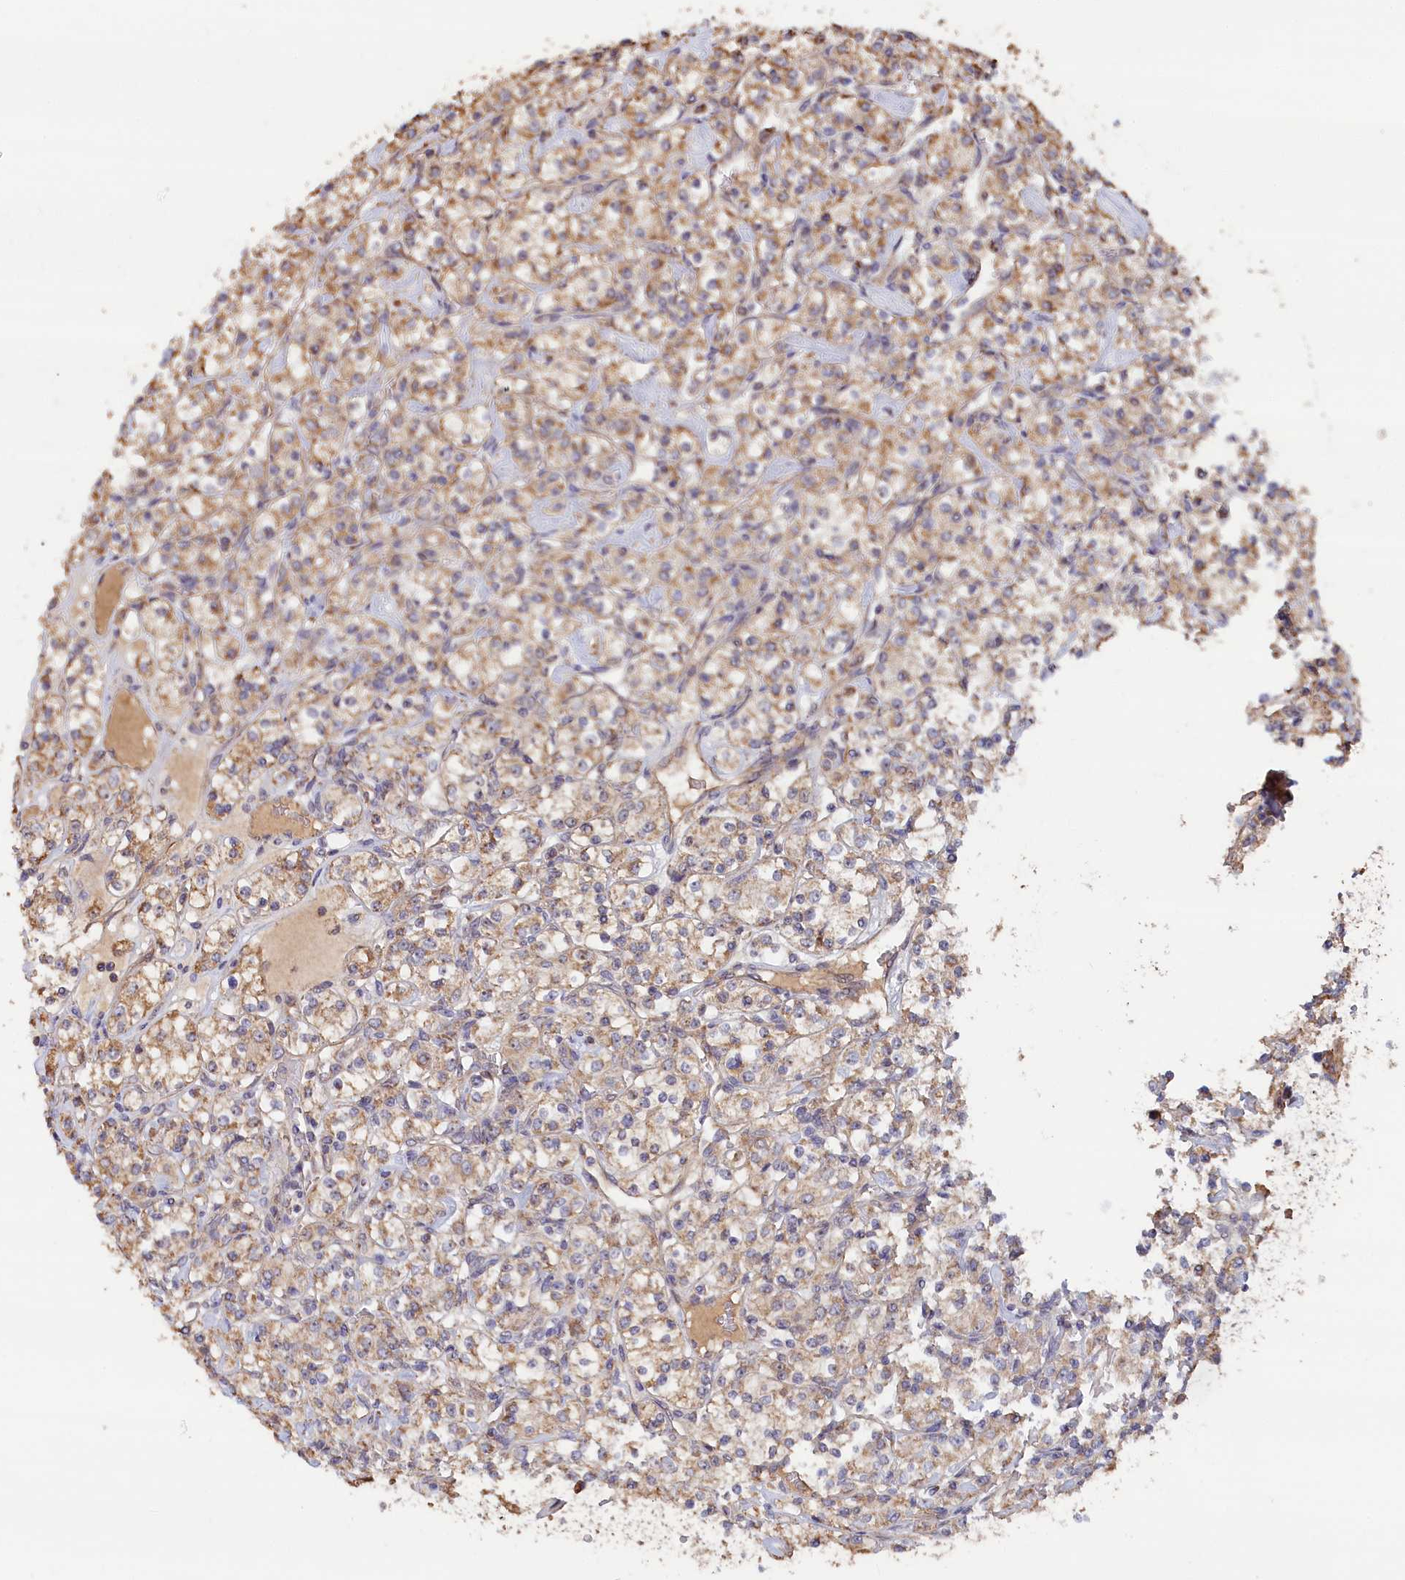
{"staining": {"intensity": "moderate", "quantity": ">75%", "location": "cytoplasmic/membranous"}, "tissue": "renal cancer", "cell_type": "Tumor cells", "image_type": "cancer", "snomed": [{"axis": "morphology", "description": "Adenocarcinoma, NOS"}, {"axis": "topography", "description": "Kidney"}], "caption": "Renal cancer was stained to show a protein in brown. There is medium levels of moderate cytoplasmic/membranous expression in approximately >75% of tumor cells.", "gene": "ZNF816", "patient": {"sex": "male", "age": 77}}